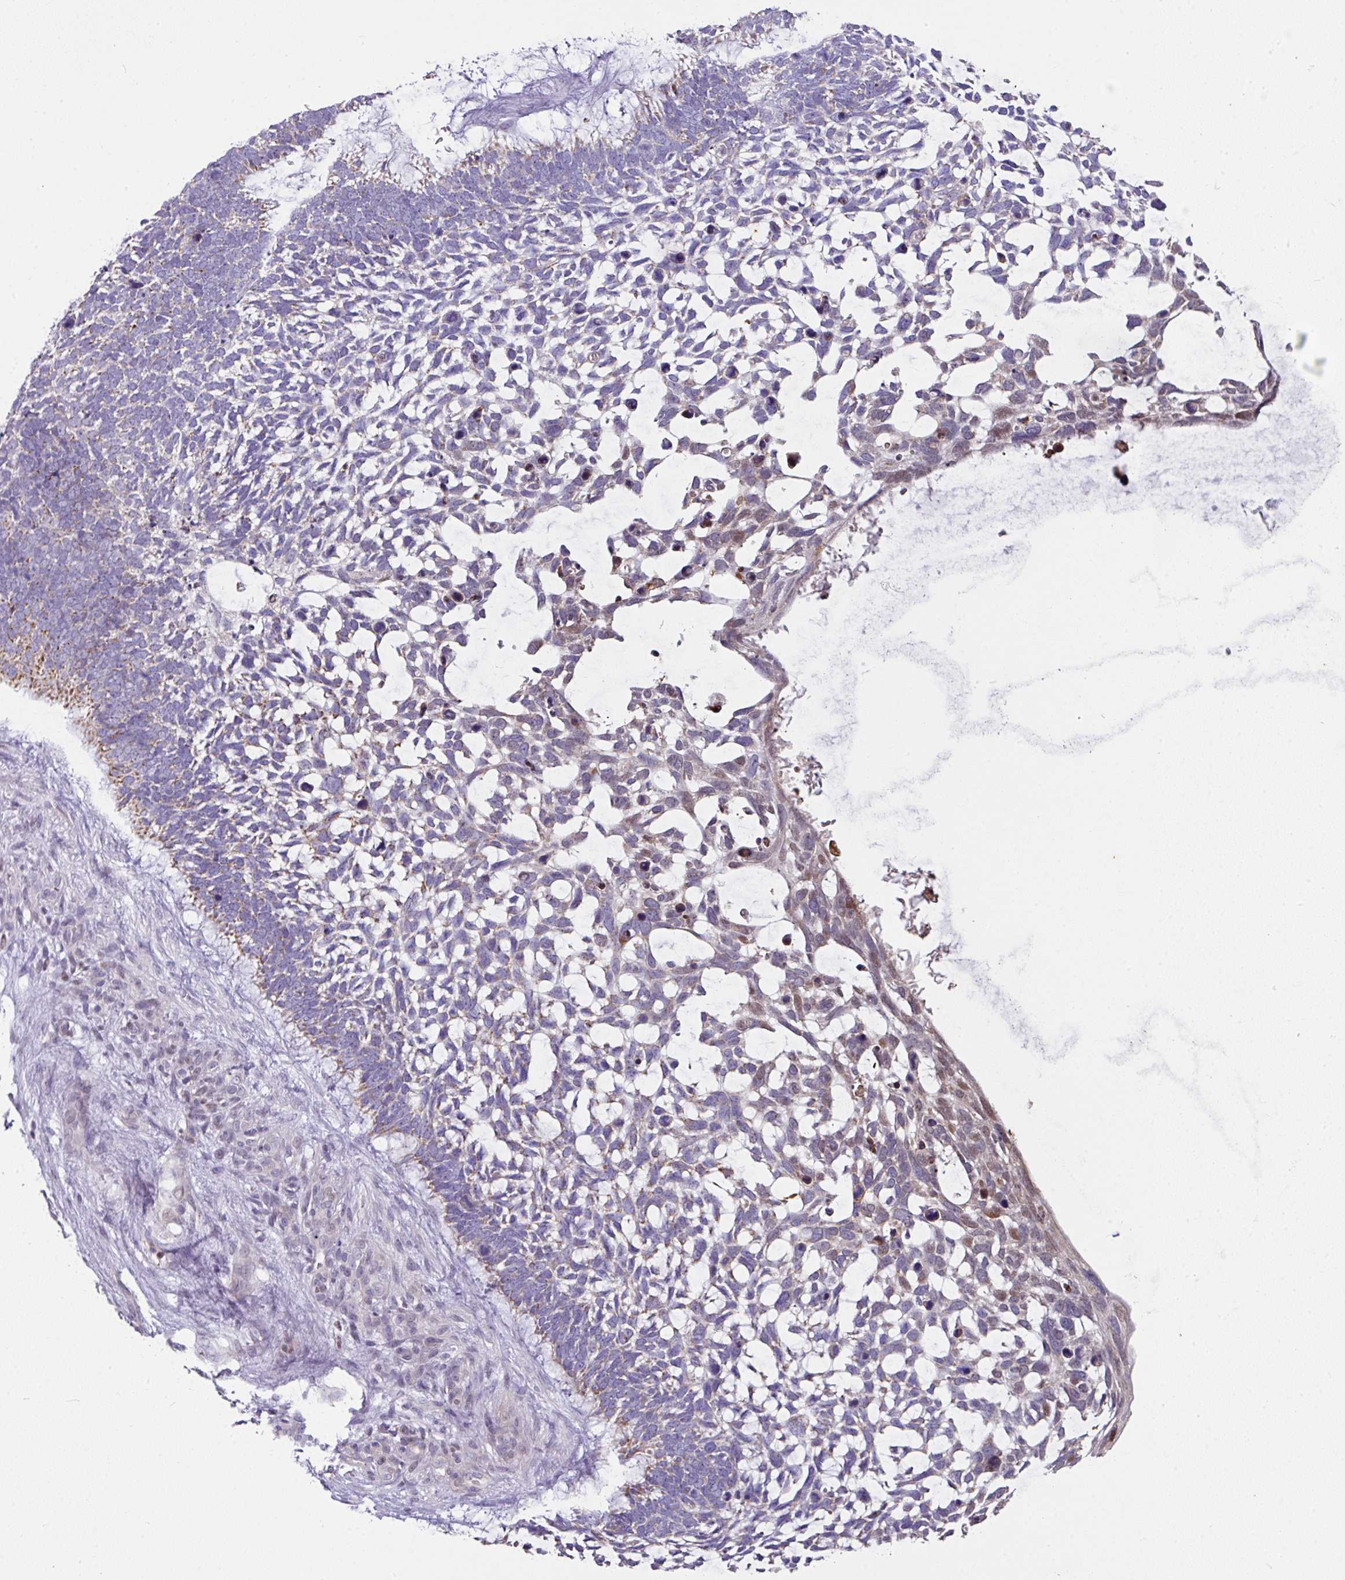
{"staining": {"intensity": "moderate", "quantity": "25%-75%", "location": "cytoplasmic/membranous"}, "tissue": "skin cancer", "cell_type": "Tumor cells", "image_type": "cancer", "snomed": [{"axis": "morphology", "description": "Basal cell carcinoma"}, {"axis": "topography", "description": "Skin"}], "caption": "Immunohistochemistry (IHC) (DAB) staining of basal cell carcinoma (skin) reveals moderate cytoplasmic/membranous protein expression in about 25%-75% of tumor cells.", "gene": "ANKRD18A", "patient": {"sex": "male", "age": 88}}